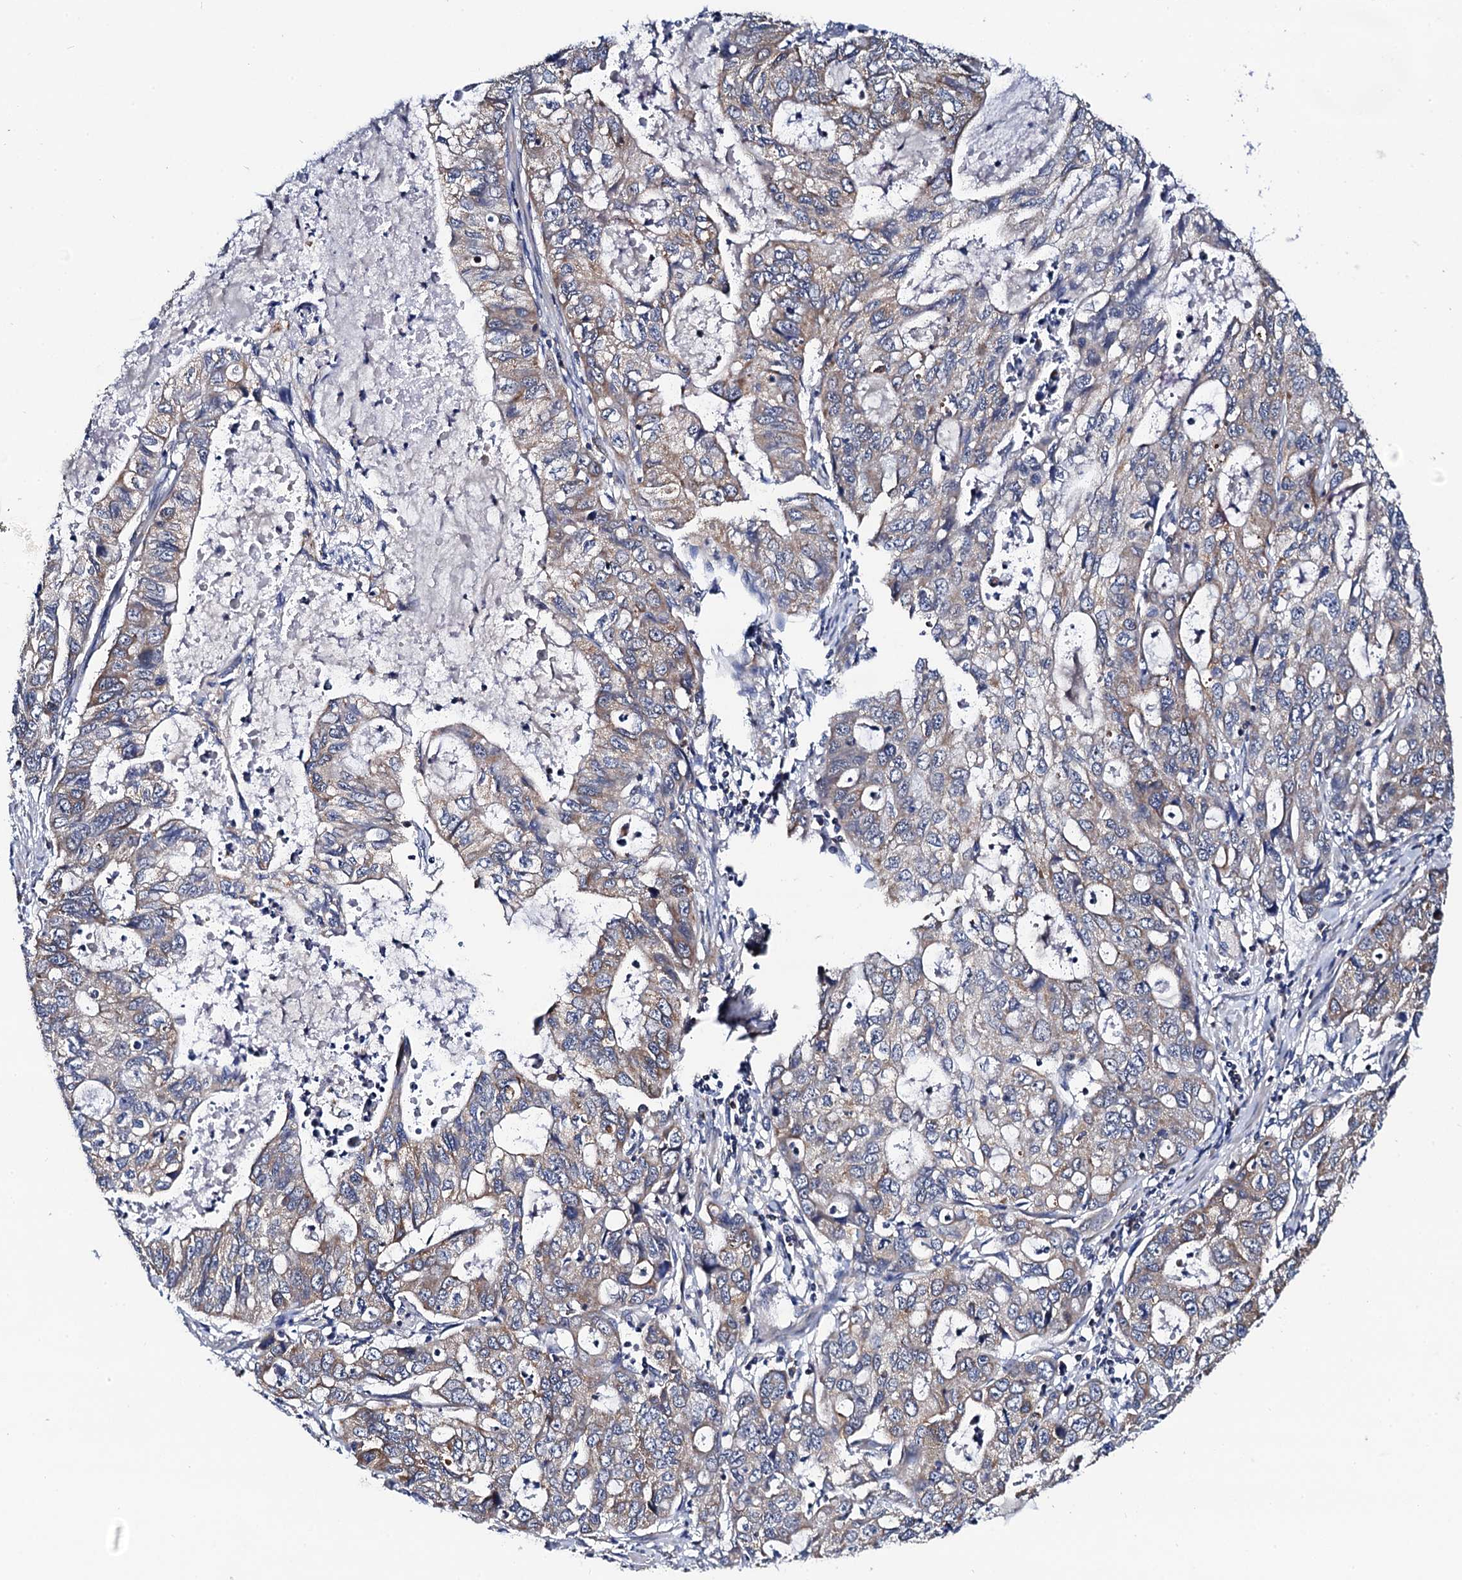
{"staining": {"intensity": "moderate", "quantity": "25%-75%", "location": "cytoplasmic/membranous"}, "tissue": "stomach cancer", "cell_type": "Tumor cells", "image_type": "cancer", "snomed": [{"axis": "morphology", "description": "Adenocarcinoma, NOS"}, {"axis": "topography", "description": "Stomach, upper"}], "caption": "An image of adenocarcinoma (stomach) stained for a protein shows moderate cytoplasmic/membranous brown staining in tumor cells.", "gene": "COG4", "patient": {"sex": "female", "age": 52}}